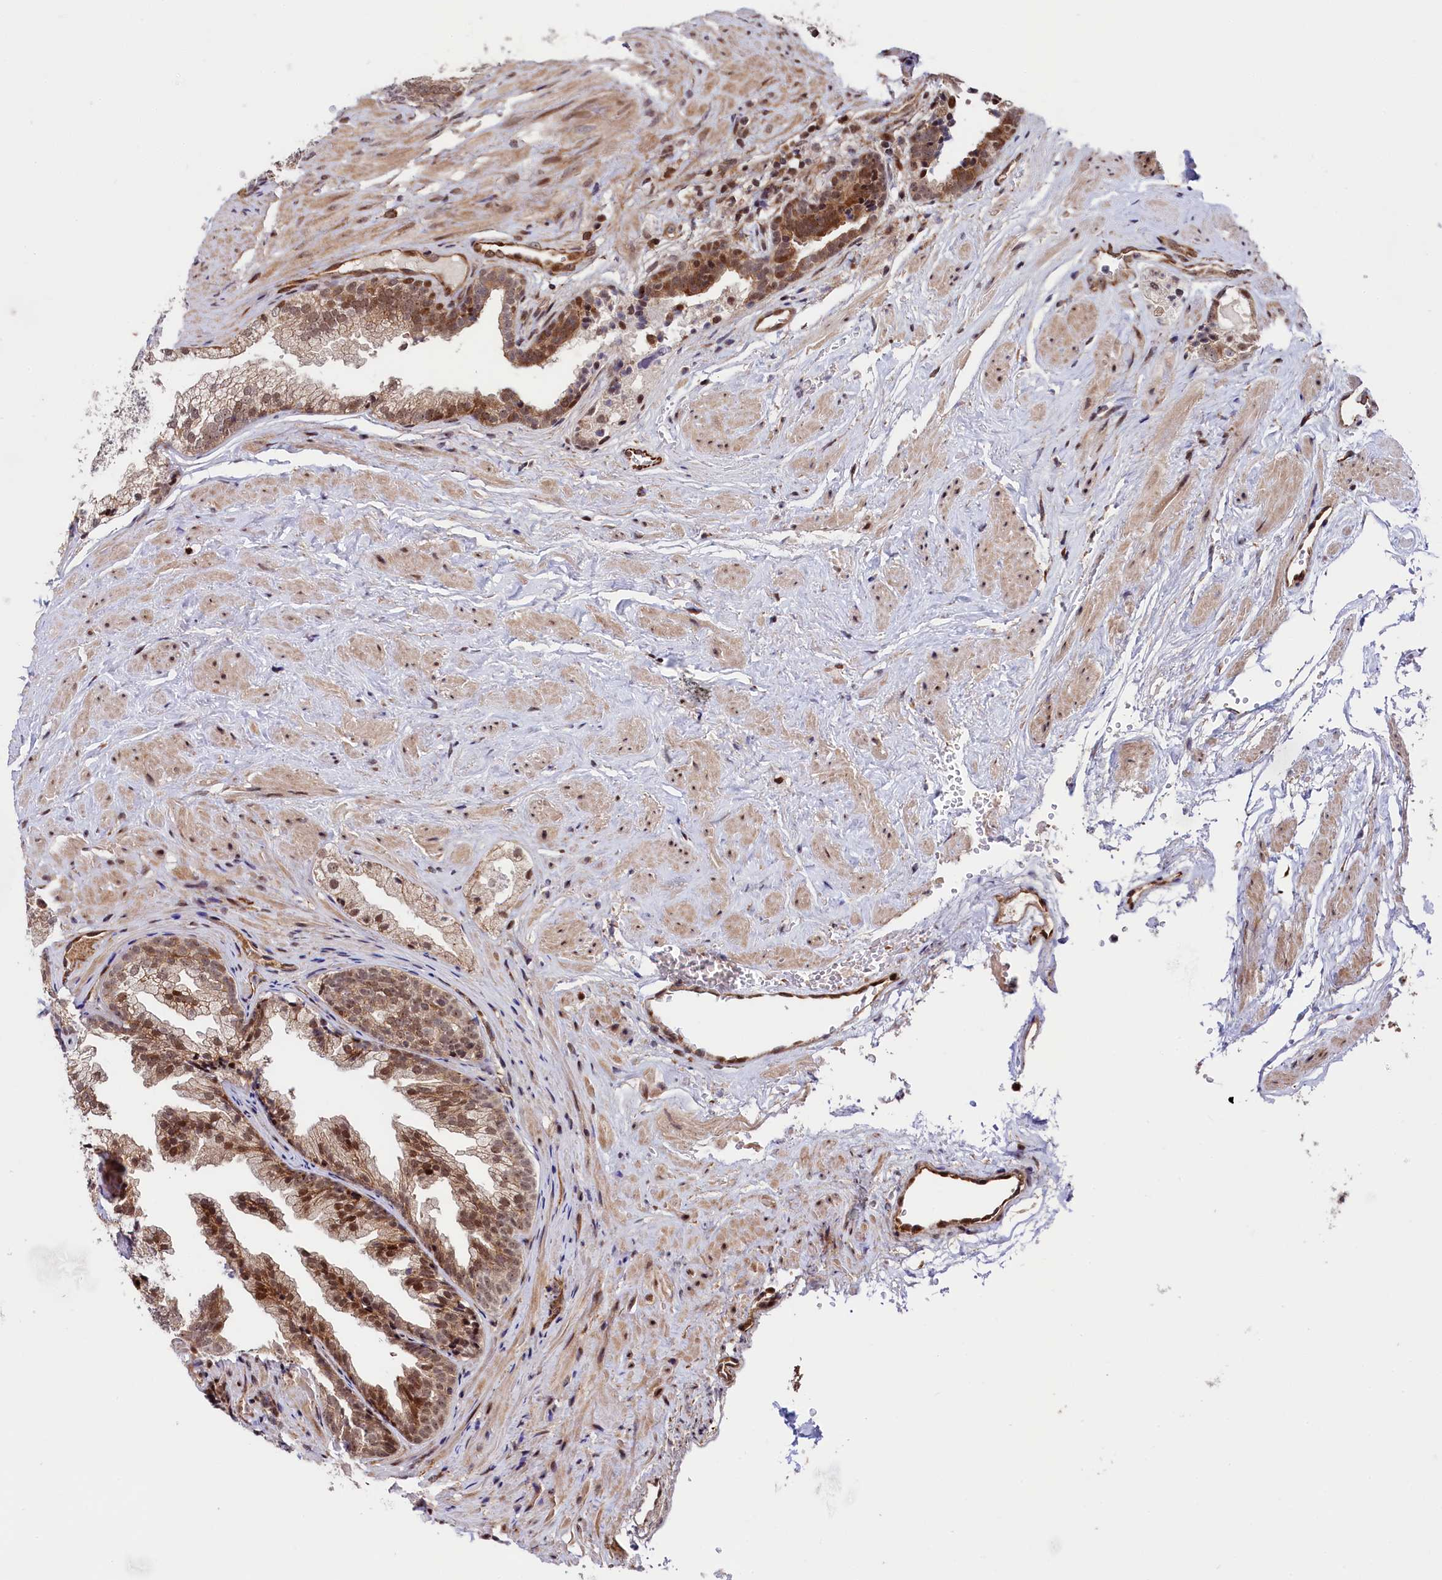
{"staining": {"intensity": "moderate", "quantity": ">75%", "location": "cytoplasmic/membranous,nuclear"}, "tissue": "prostate", "cell_type": "Glandular cells", "image_type": "normal", "snomed": [{"axis": "morphology", "description": "Normal tissue, NOS"}, {"axis": "topography", "description": "Prostate"}], "caption": "IHC (DAB) staining of unremarkable human prostate shows moderate cytoplasmic/membranous,nuclear protein staining in about >75% of glandular cells. The protein of interest is stained brown, and the nuclei are stained in blue (DAB IHC with brightfield microscopy, high magnification).", "gene": "LEO1", "patient": {"sex": "male", "age": 76}}